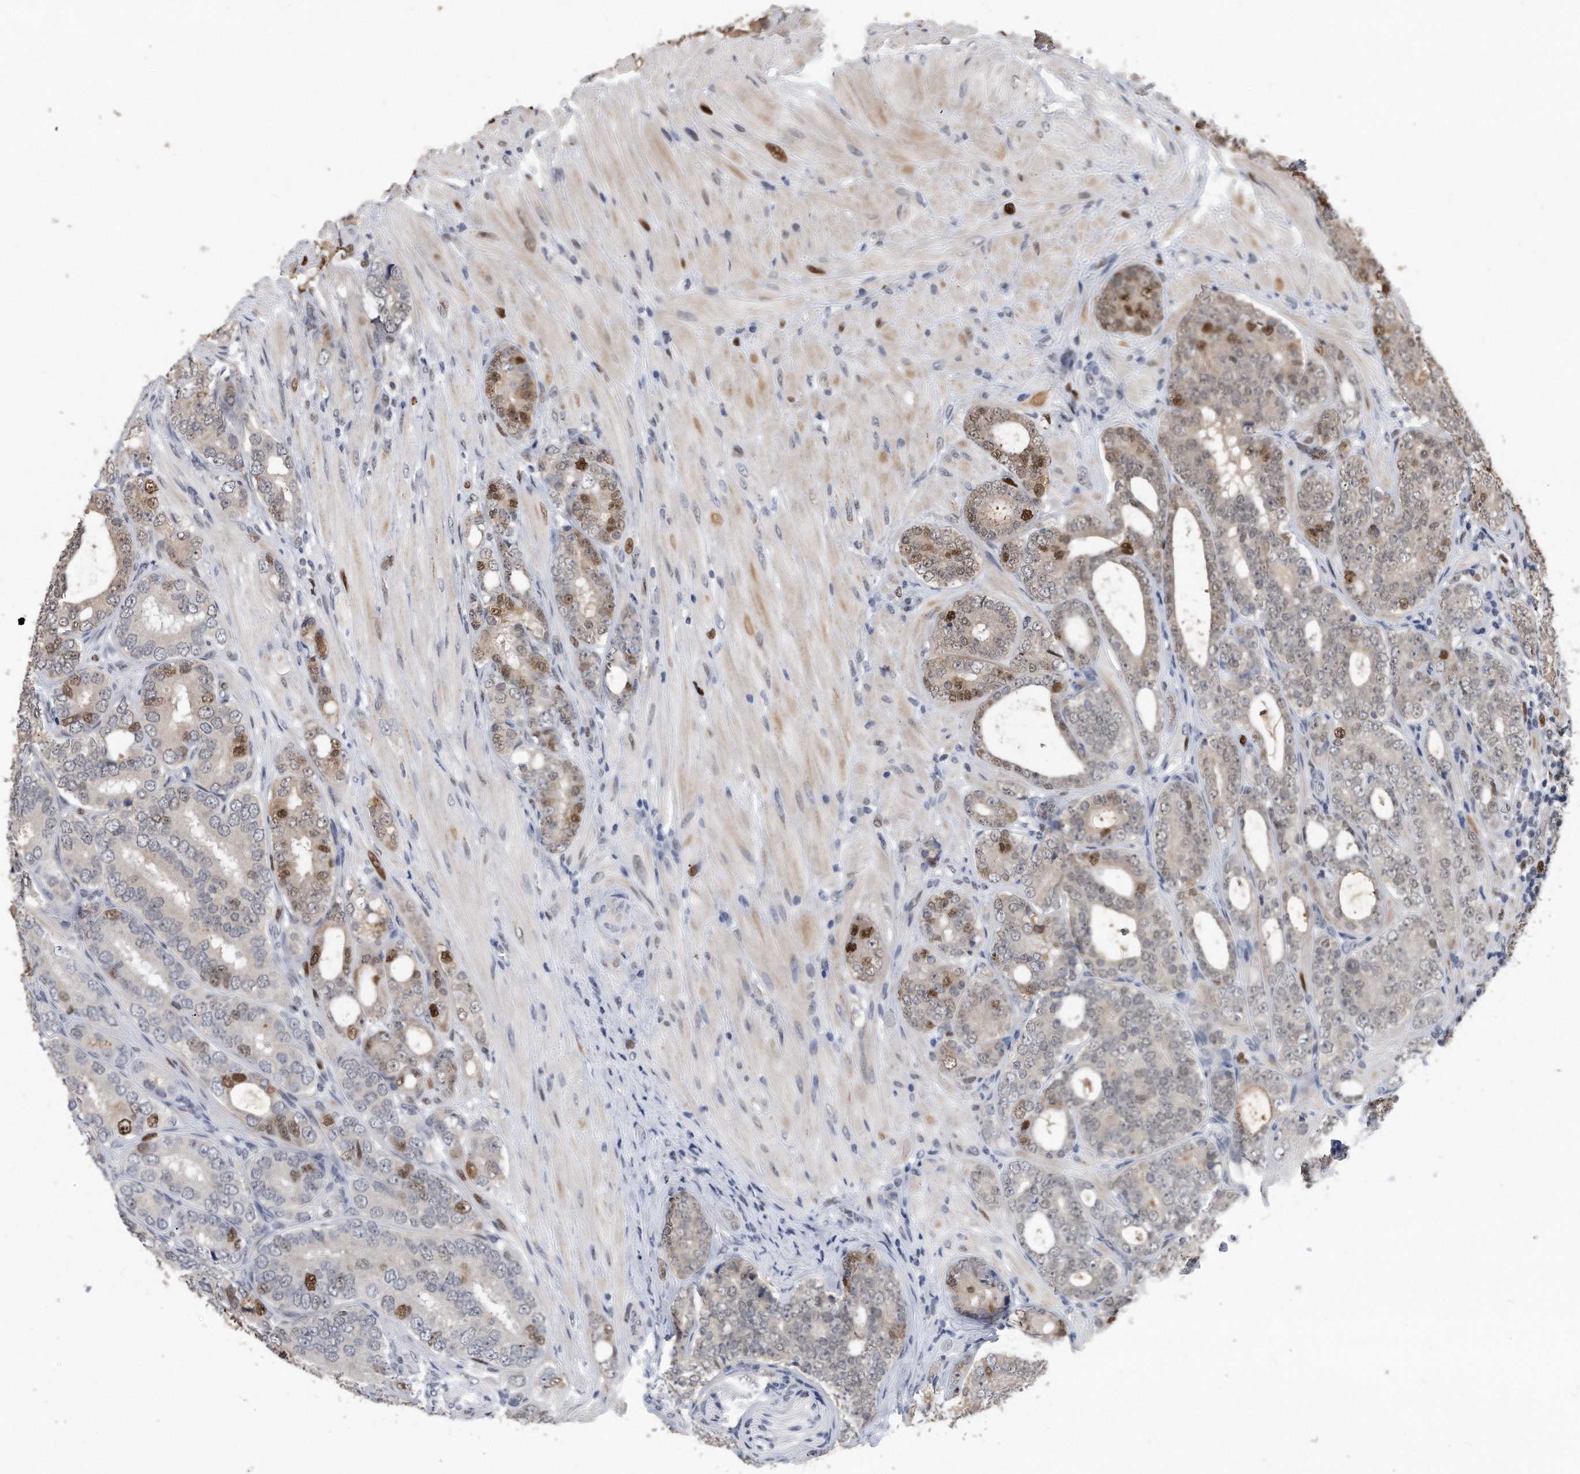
{"staining": {"intensity": "strong", "quantity": "<25%", "location": "nuclear"}, "tissue": "prostate cancer", "cell_type": "Tumor cells", "image_type": "cancer", "snomed": [{"axis": "morphology", "description": "Adenocarcinoma, High grade"}, {"axis": "topography", "description": "Prostate"}], "caption": "Immunohistochemical staining of human prostate high-grade adenocarcinoma displays strong nuclear protein positivity in about <25% of tumor cells.", "gene": "PCNA", "patient": {"sex": "male", "age": 56}}